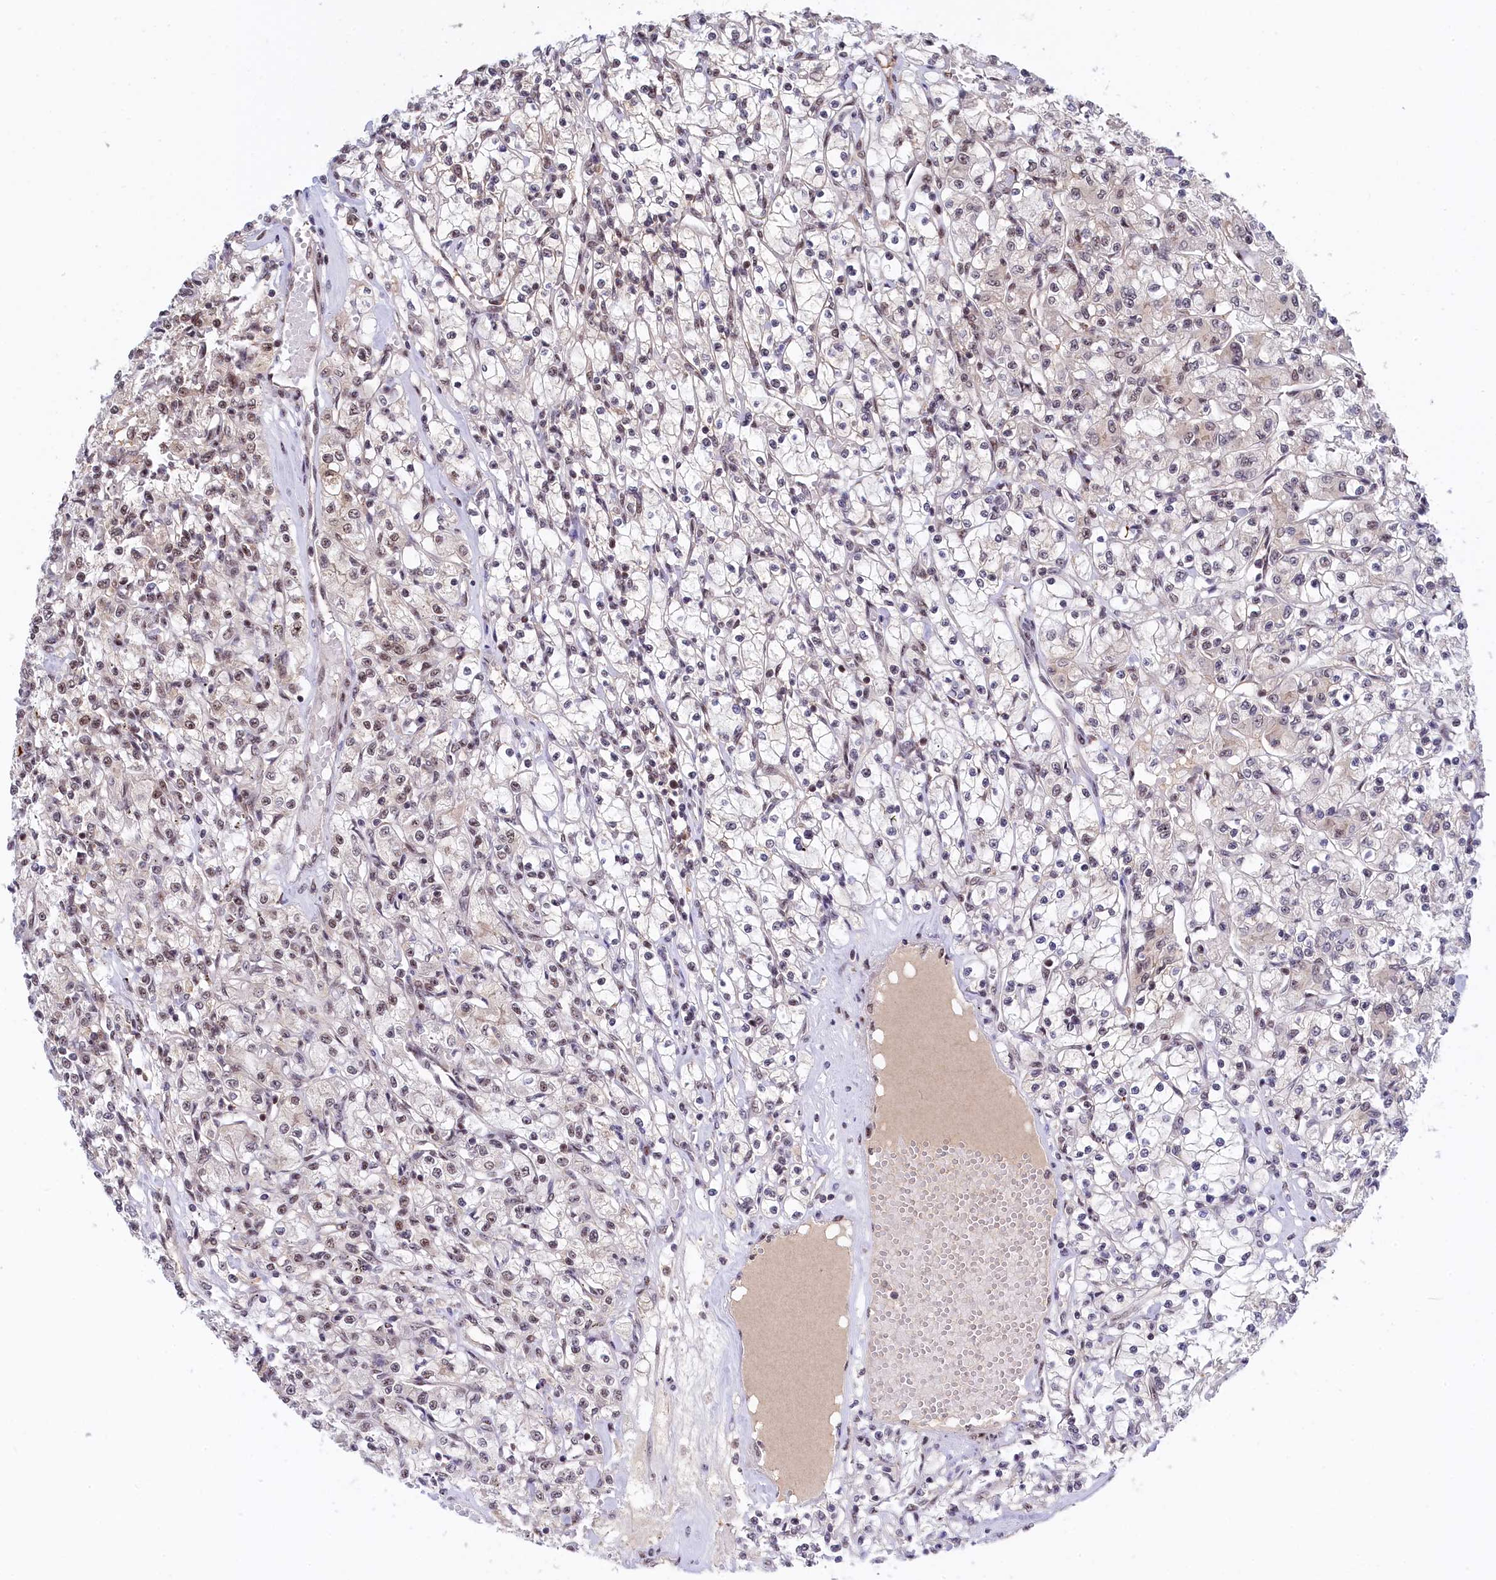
{"staining": {"intensity": "weak", "quantity": "25%-75%", "location": "nuclear"}, "tissue": "renal cancer", "cell_type": "Tumor cells", "image_type": "cancer", "snomed": [{"axis": "morphology", "description": "Adenocarcinoma, NOS"}, {"axis": "topography", "description": "Kidney"}], "caption": "Weak nuclear protein positivity is appreciated in about 25%-75% of tumor cells in renal cancer. (Stains: DAB in brown, nuclei in blue, Microscopy: brightfield microscopy at high magnification).", "gene": "TAB1", "patient": {"sex": "female", "age": 59}}